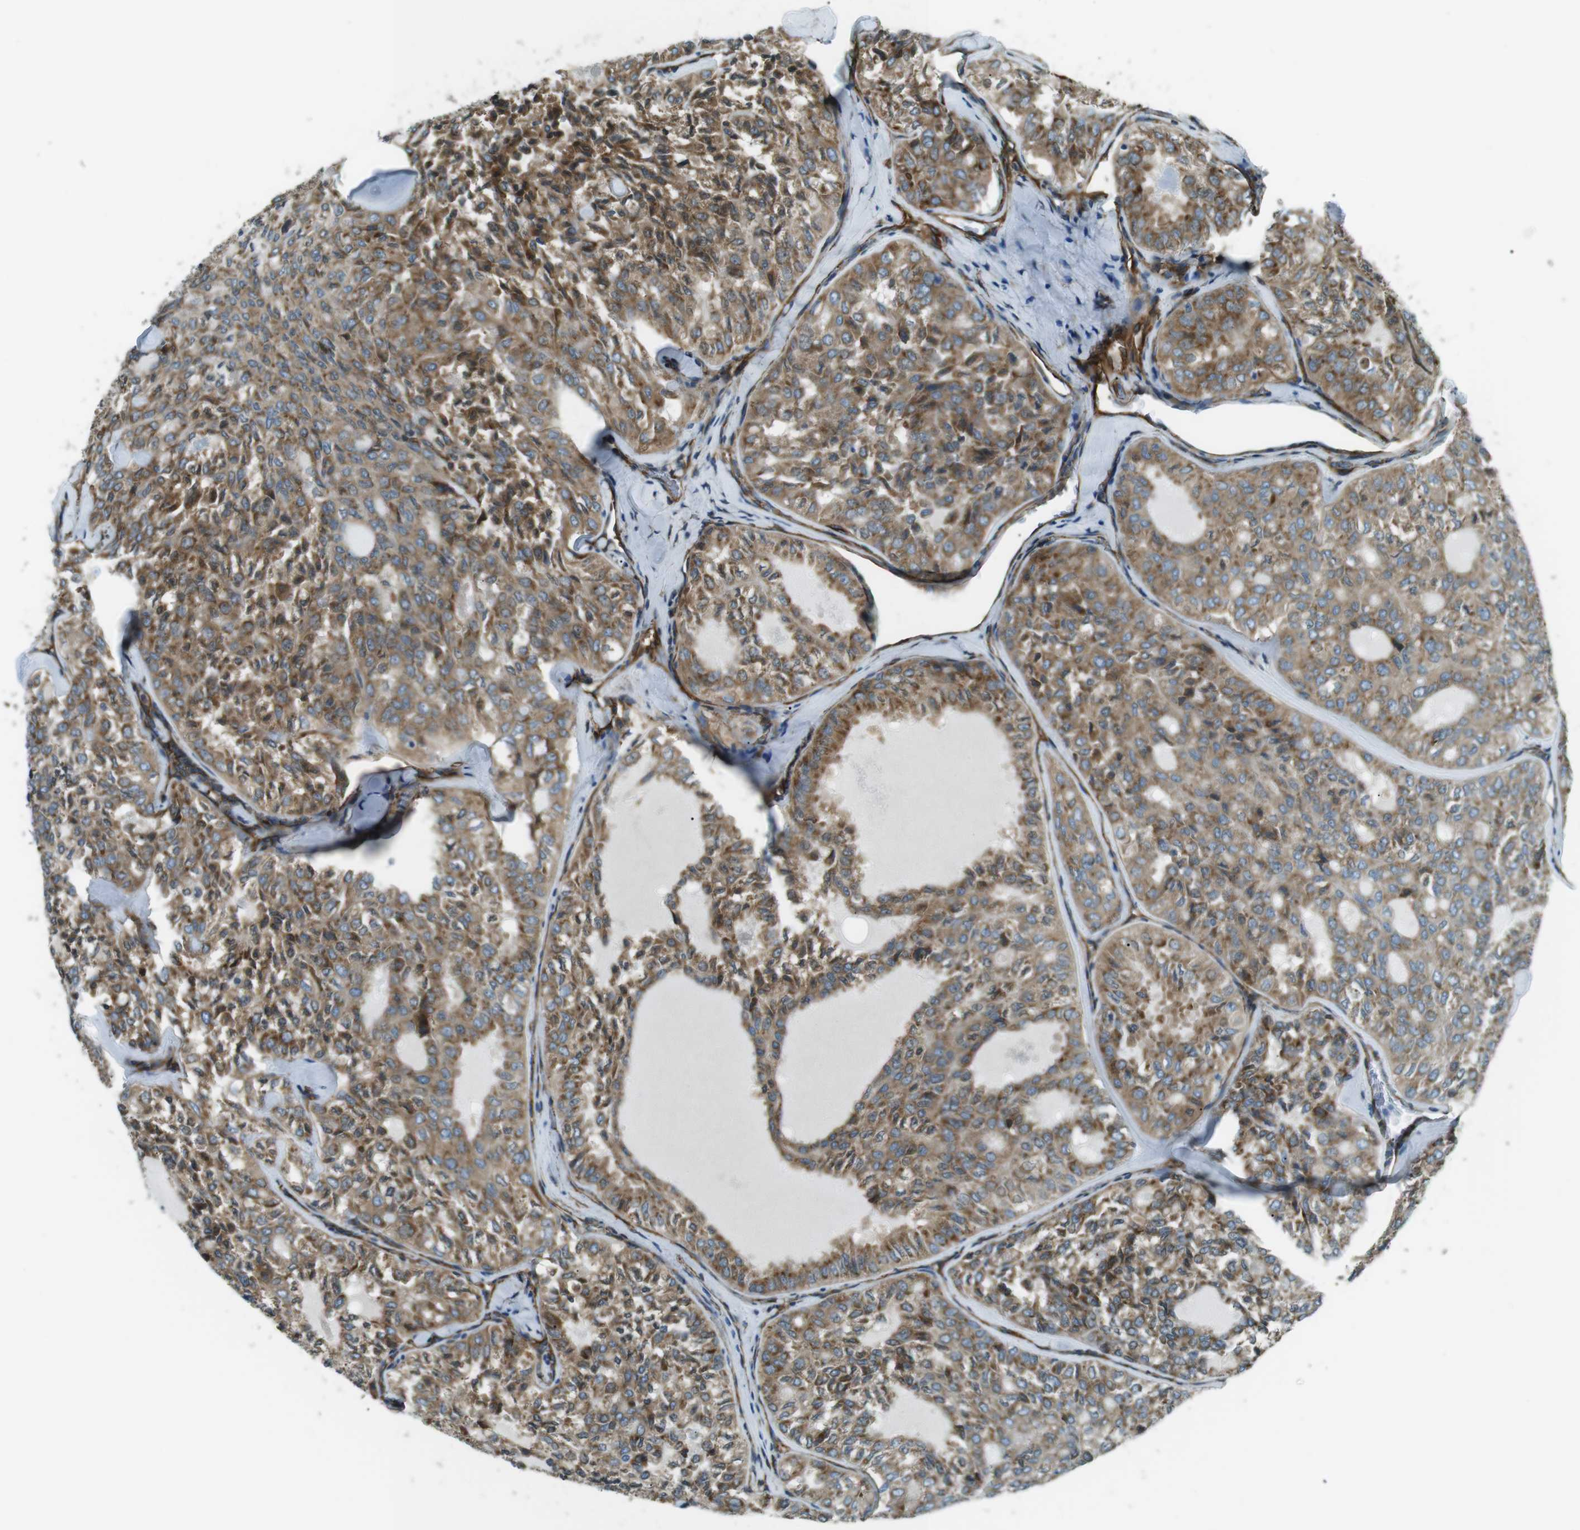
{"staining": {"intensity": "moderate", "quantity": ">75%", "location": "cytoplasmic/membranous"}, "tissue": "thyroid cancer", "cell_type": "Tumor cells", "image_type": "cancer", "snomed": [{"axis": "morphology", "description": "Follicular adenoma carcinoma, NOS"}, {"axis": "topography", "description": "Thyroid gland"}], "caption": "The image reveals immunohistochemical staining of thyroid cancer (follicular adenoma carcinoma). There is moderate cytoplasmic/membranous positivity is seen in approximately >75% of tumor cells. (Stains: DAB in brown, nuclei in blue, Microscopy: brightfield microscopy at high magnification).", "gene": "ODR4", "patient": {"sex": "male", "age": 75}}